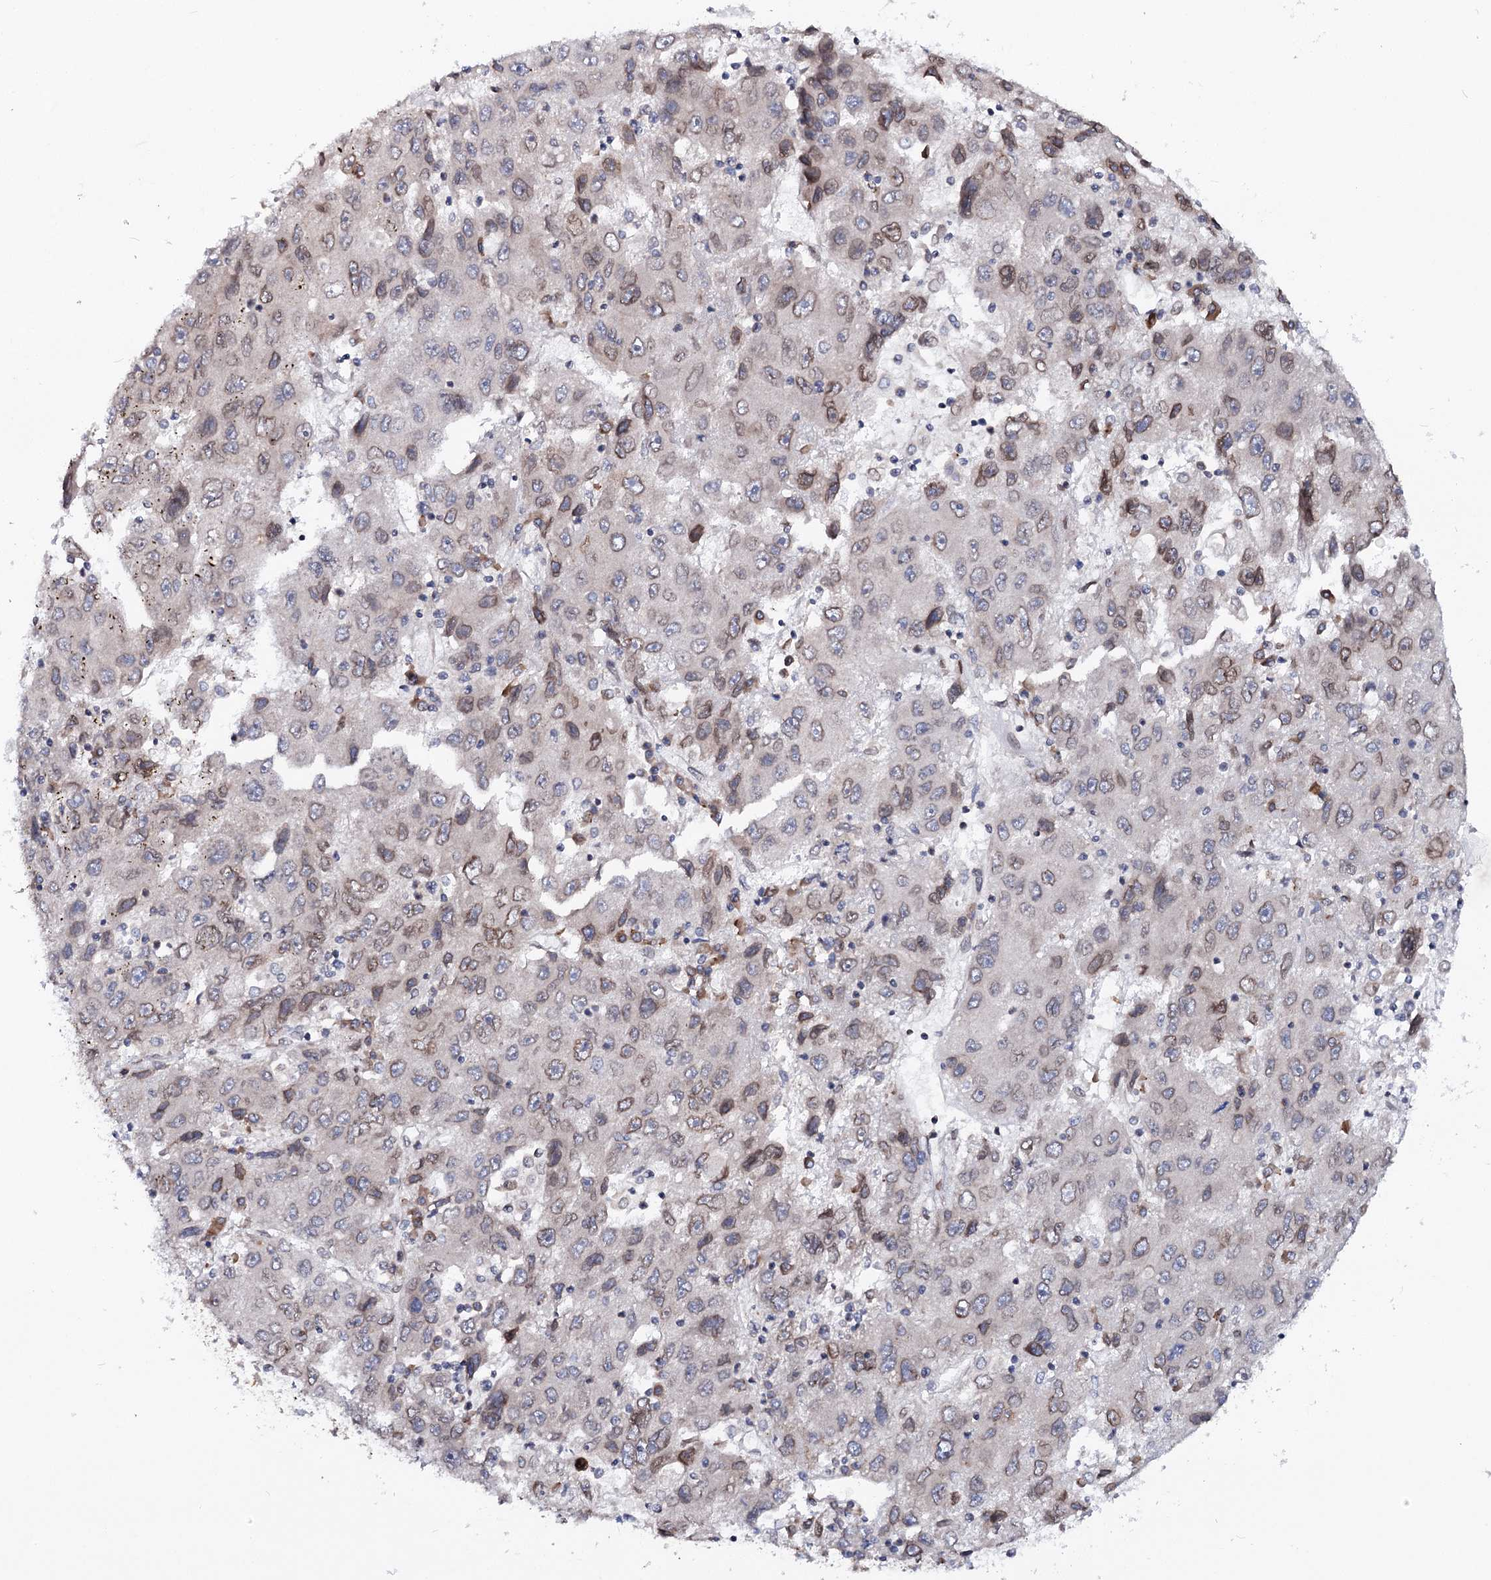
{"staining": {"intensity": "weak", "quantity": "25%-75%", "location": "cytoplasmic/membranous"}, "tissue": "liver cancer", "cell_type": "Tumor cells", "image_type": "cancer", "snomed": [{"axis": "morphology", "description": "Carcinoma, Hepatocellular, NOS"}, {"axis": "topography", "description": "Liver"}], "caption": "Protein expression by immunohistochemistry shows weak cytoplasmic/membranous staining in approximately 25%-75% of tumor cells in liver cancer (hepatocellular carcinoma). (Brightfield microscopy of DAB IHC at high magnification).", "gene": "FGFR1OP2", "patient": {"sex": "male", "age": 49}}